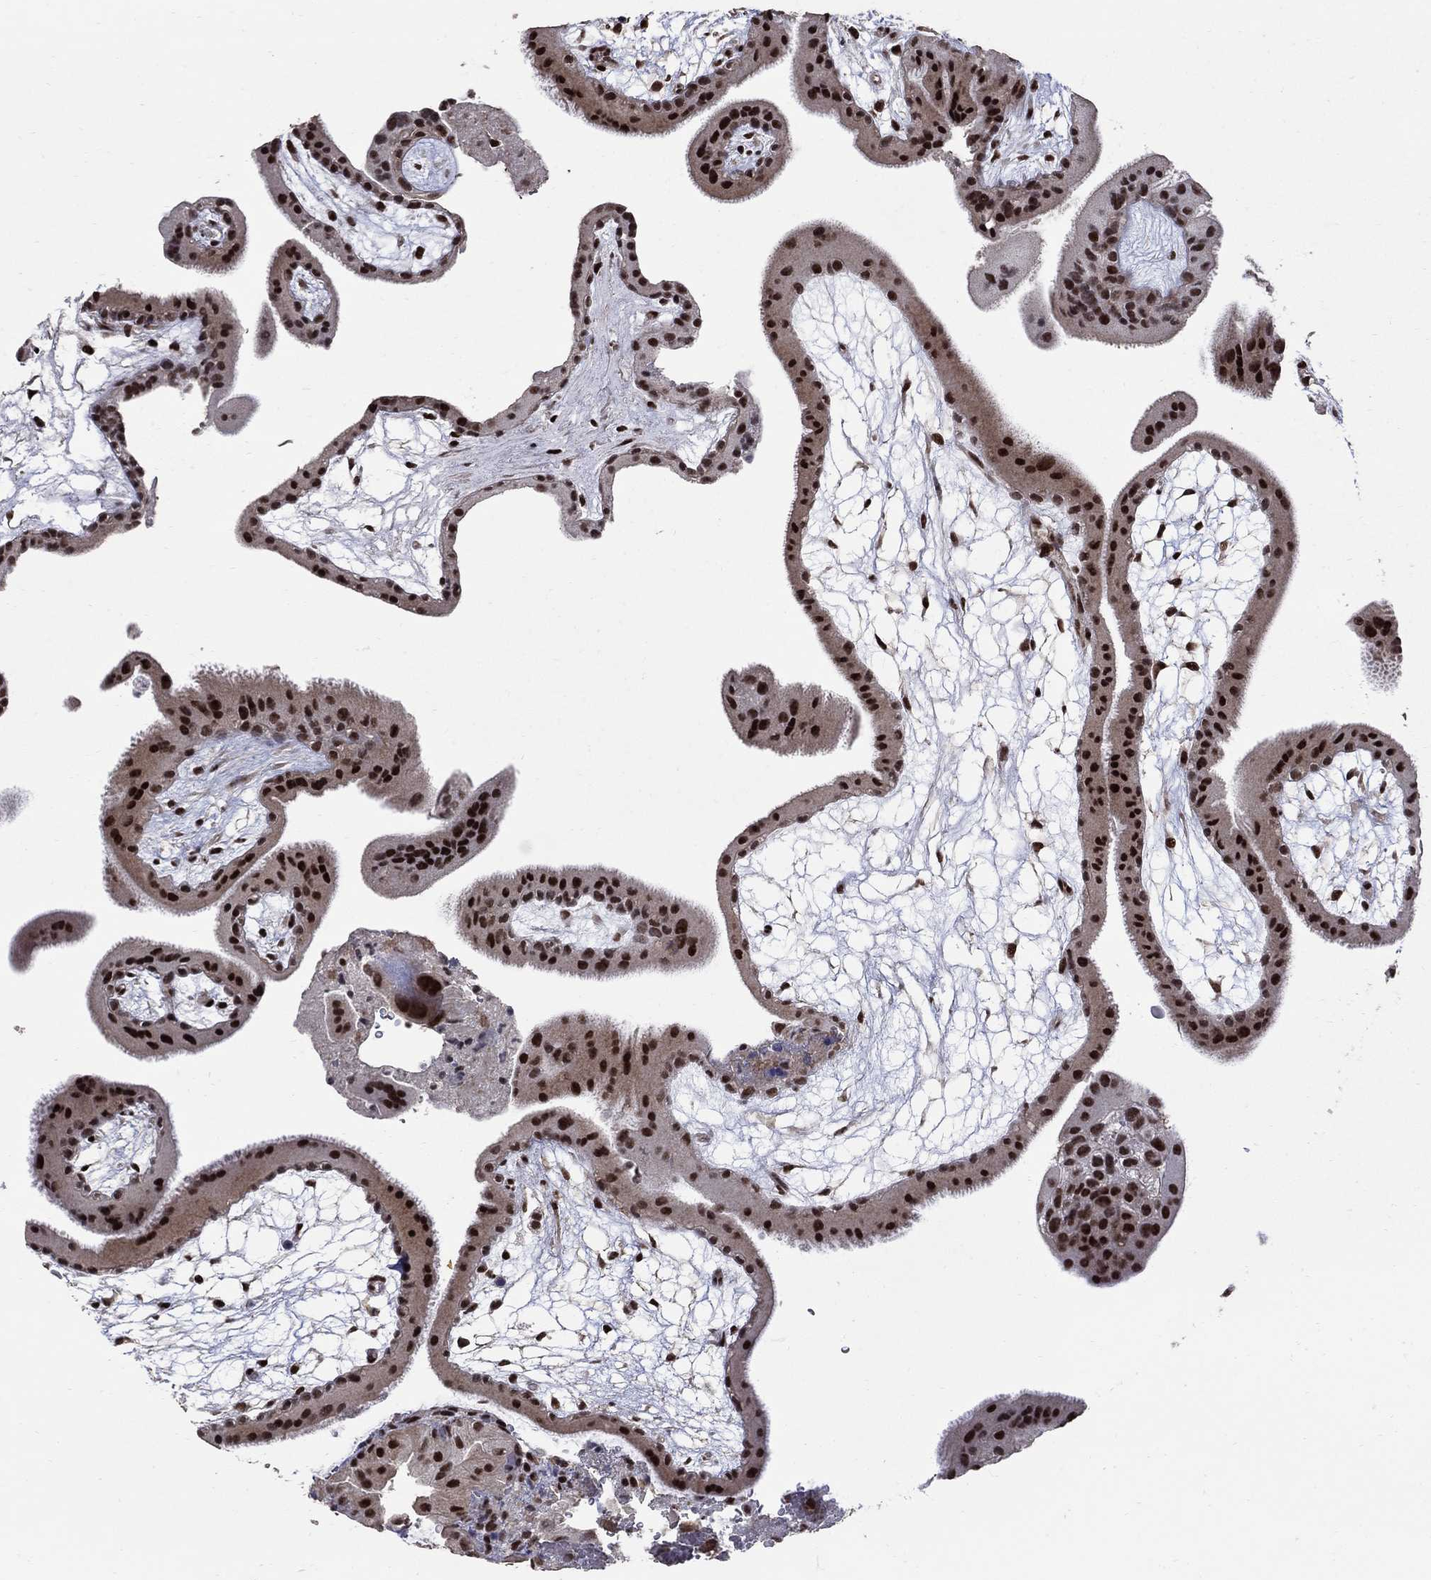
{"staining": {"intensity": "strong", "quantity": "25%-75%", "location": "nuclear"}, "tissue": "placenta", "cell_type": "Decidual cells", "image_type": "normal", "snomed": [{"axis": "morphology", "description": "Normal tissue, NOS"}, {"axis": "topography", "description": "Placenta"}], "caption": "Human placenta stained for a protein (brown) exhibits strong nuclear positive staining in approximately 25%-75% of decidual cells.", "gene": "PNISR", "patient": {"sex": "female", "age": 19}}